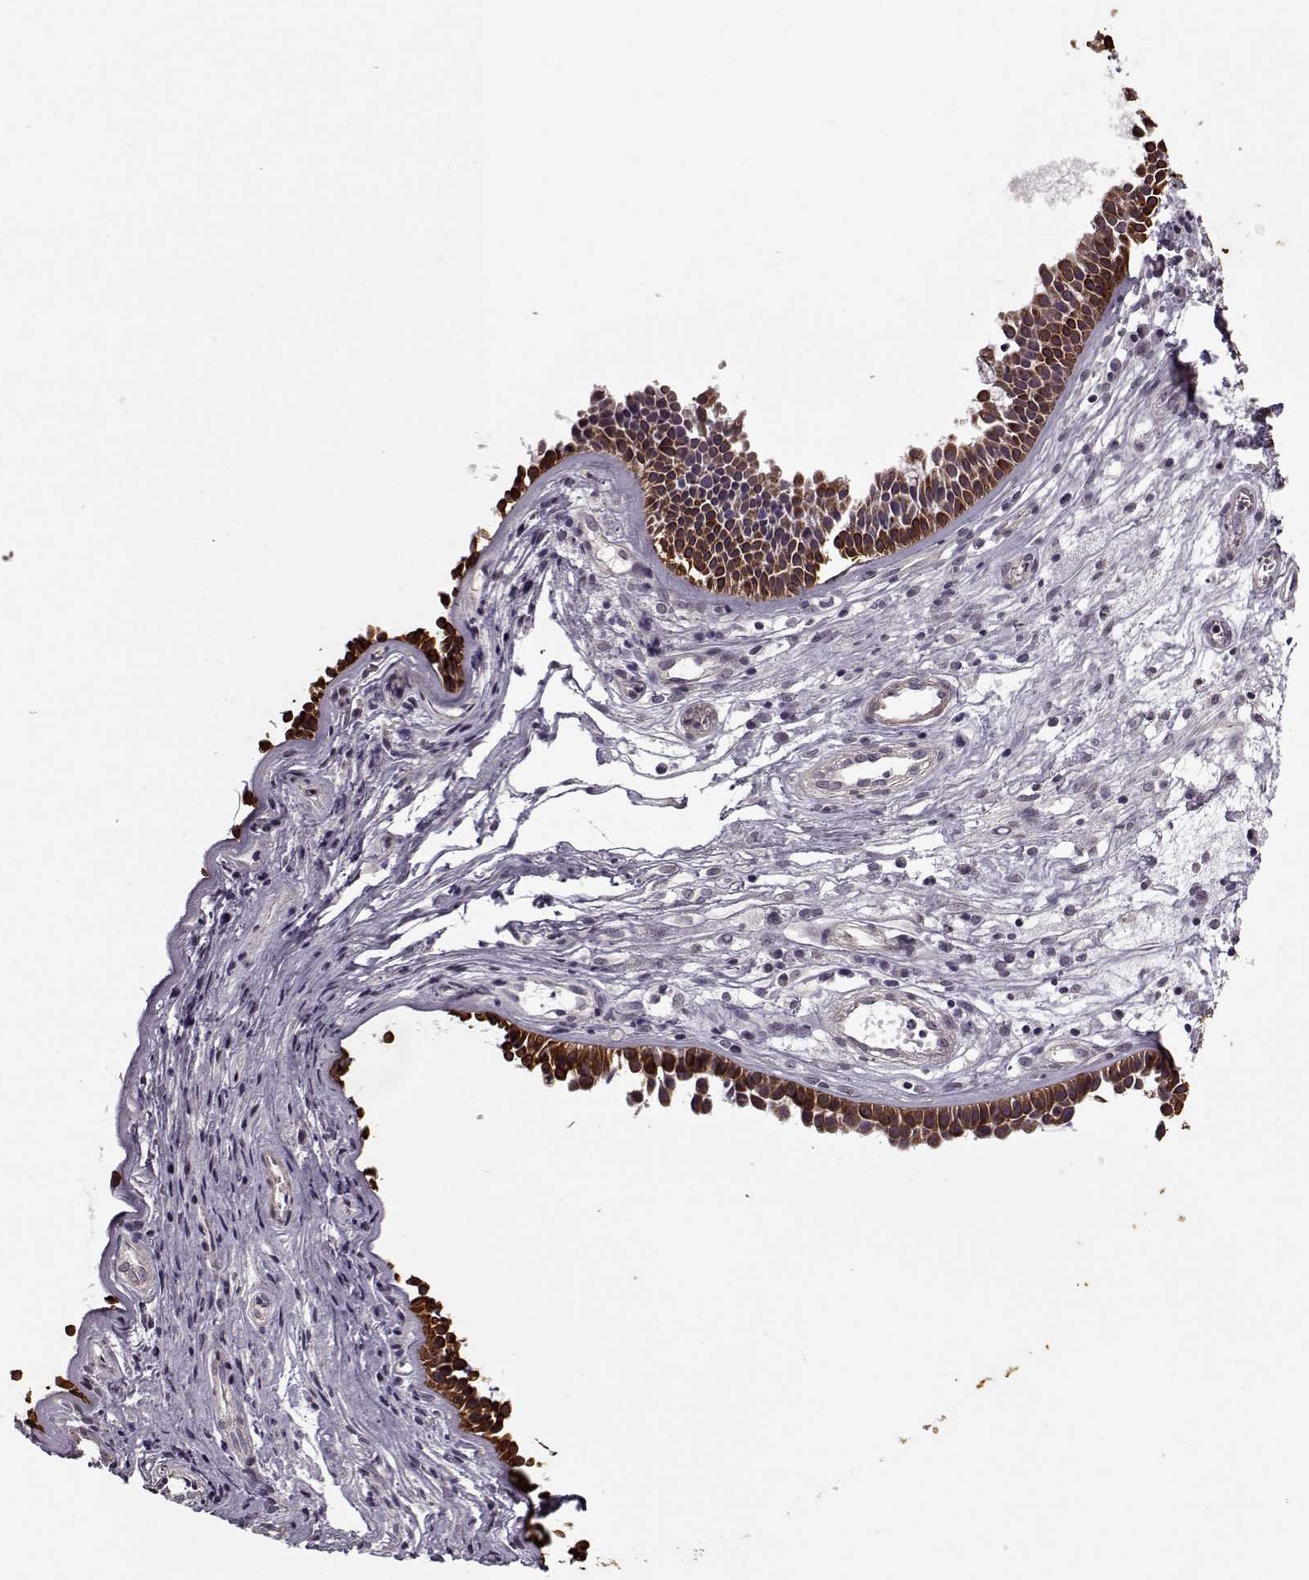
{"staining": {"intensity": "strong", "quantity": "25%-75%", "location": "cytoplasmic/membranous"}, "tissue": "nasopharynx", "cell_type": "Respiratory epithelial cells", "image_type": "normal", "snomed": [{"axis": "morphology", "description": "Normal tissue, NOS"}, {"axis": "topography", "description": "Nasopharynx"}], "caption": "DAB immunohistochemical staining of benign human nasopharynx displays strong cytoplasmic/membranous protein expression in about 25%-75% of respiratory epithelial cells. The protein of interest is stained brown, and the nuclei are stained in blue (DAB (3,3'-diaminobenzidine) IHC with brightfield microscopy, high magnification).", "gene": "KRT9", "patient": {"sex": "male", "age": 31}}